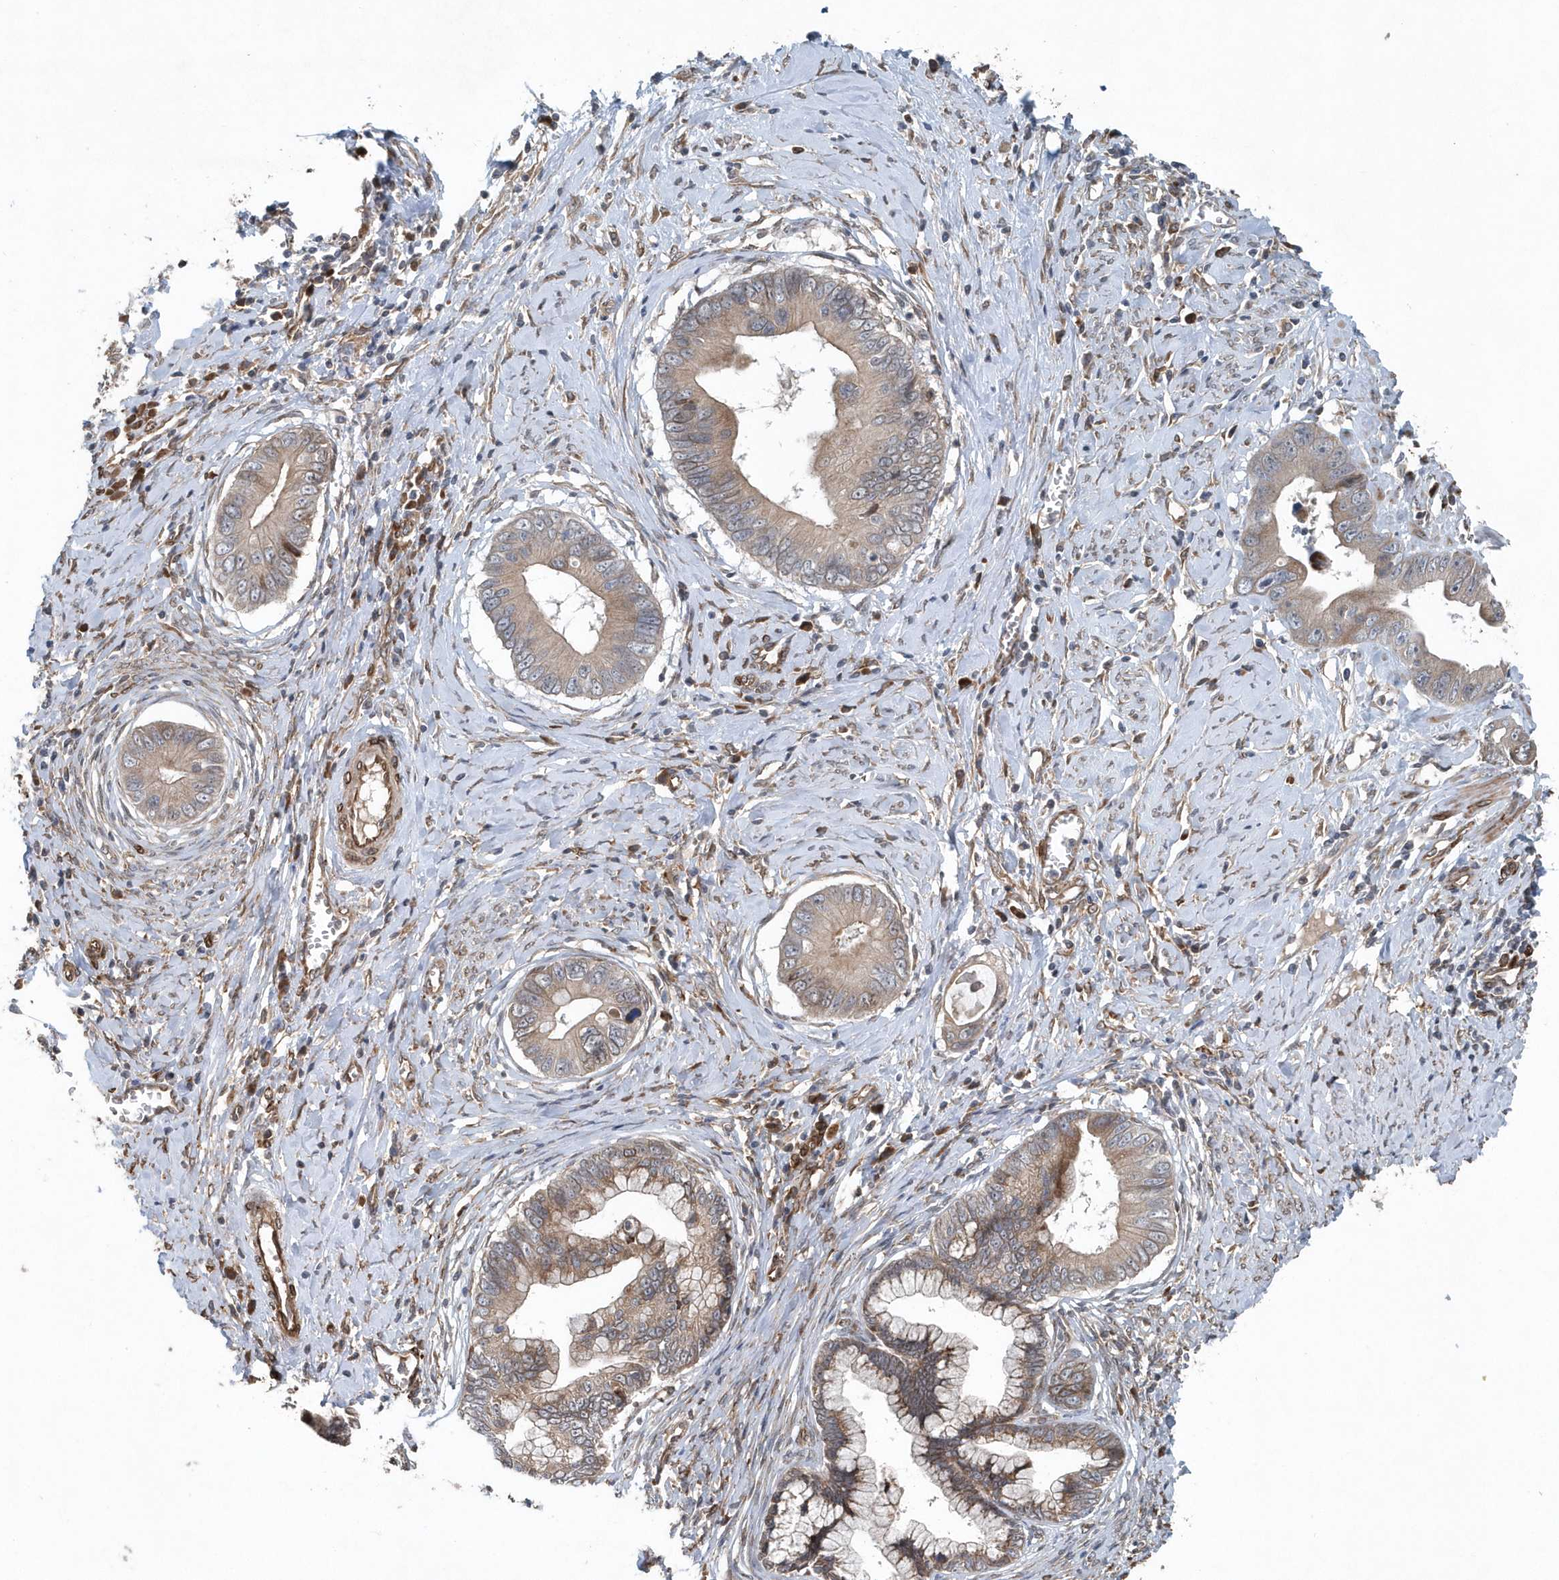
{"staining": {"intensity": "weak", "quantity": ">75%", "location": "cytoplasmic/membranous"}, "tissue": "cervical cancer", "cell_type": "Tumor cells", "image_type": "cancer", "snomed": [{"axis": "morphology", "description": "Adenocarcinoma, NOS"}, {"axis": "topography", "description": "Cervix"}], "caption": "This image shows IHC staining of human cervical cancer, with low weak cytoplasmic/membranous positivity in approximately >75% of tumor cells.", "gene": "MCC", "patient": {"sex": "female", "age": 44}}